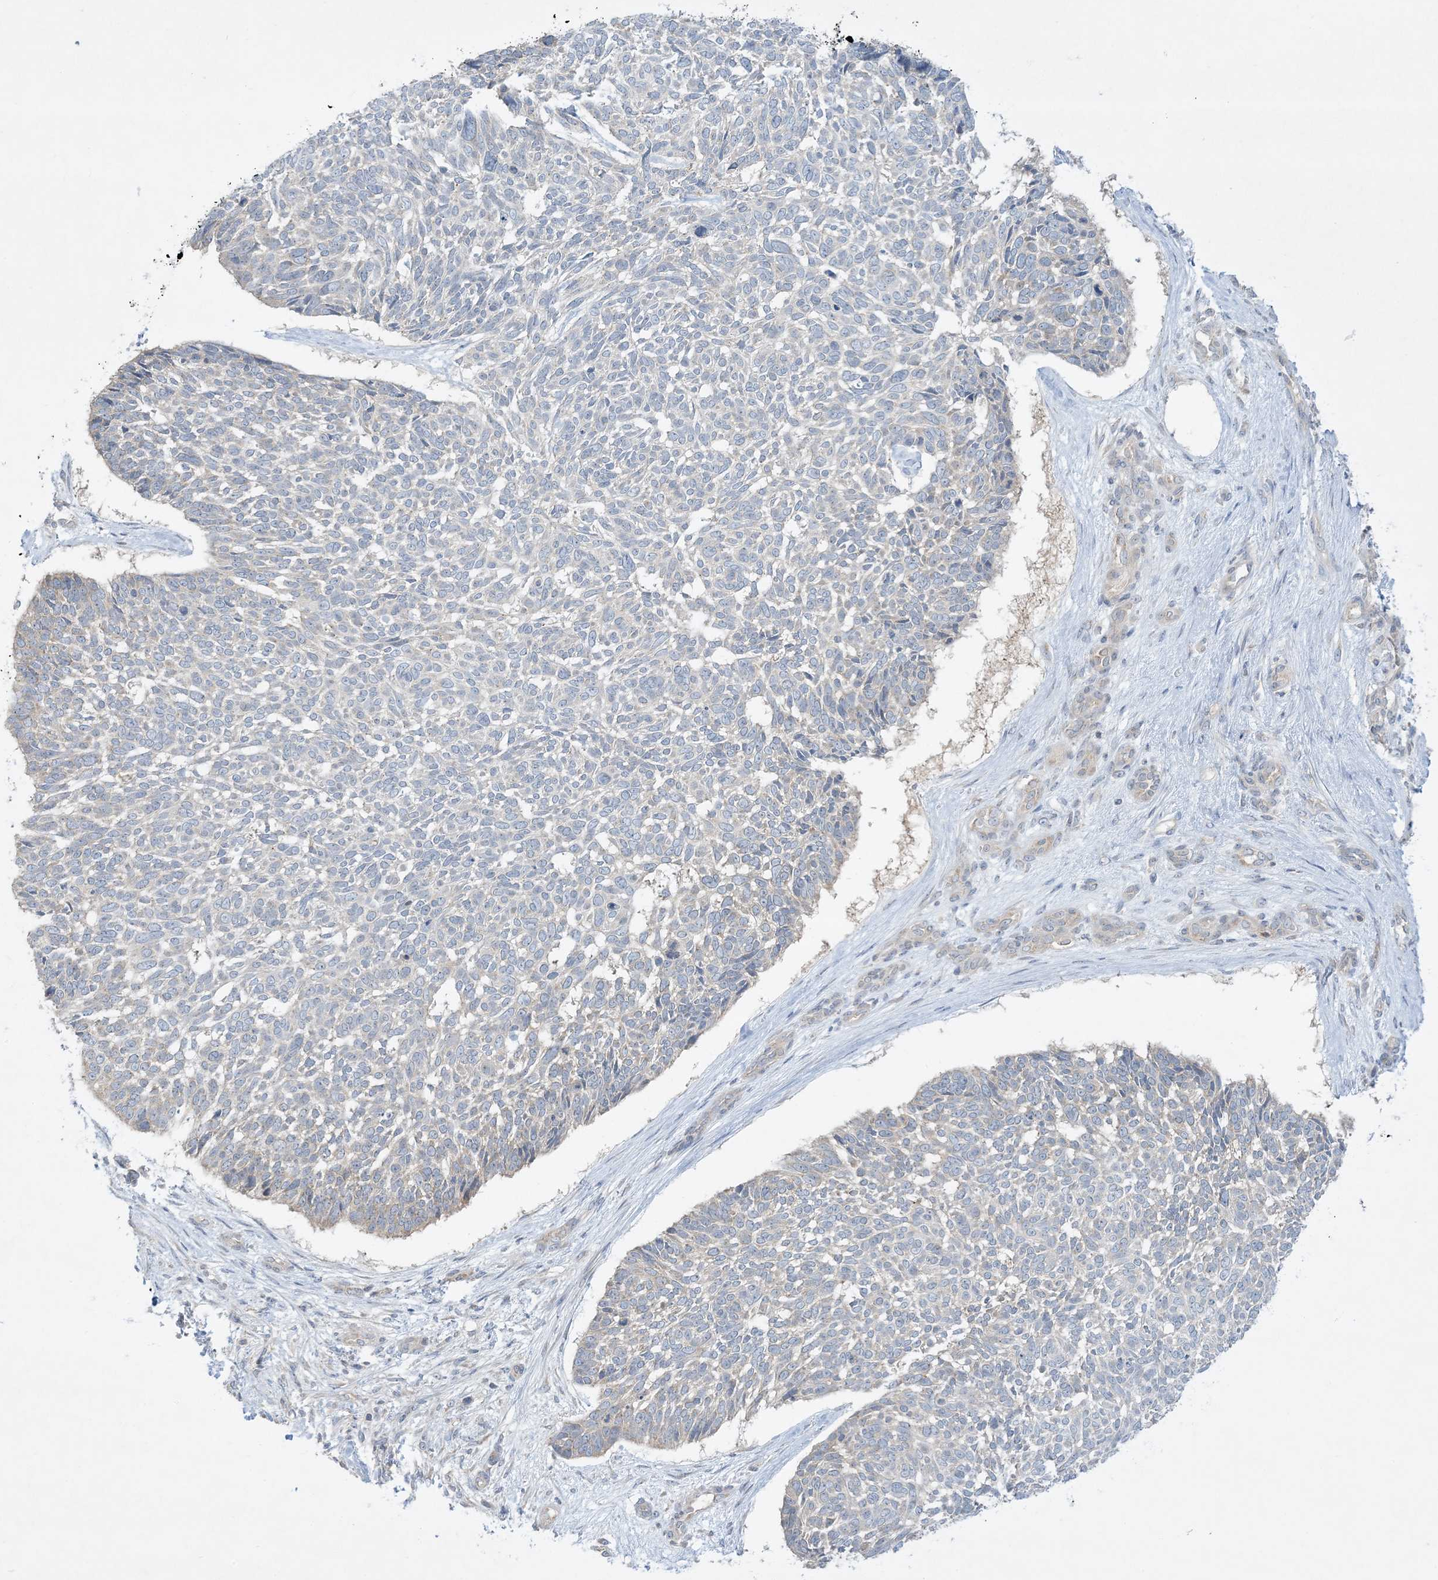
{"staining": {"intensity": "negative", "quantity": "none", "location": "none"}, "tissue": "skin cancer", "cell_type": "Tumor cells", "image_type": "cancer", "snomed": [{"axis": "morphology", "description": "Basal cell carcinoma"}, {"axis": "topography", "description": "Skin"}], "caption": "Immunohistochemistry of skin cancer (basal cell carcinoma) exhibits no expression in tumor cells.", "gene": "RPP40", "patient": {"sex": "male", "age": 88}}